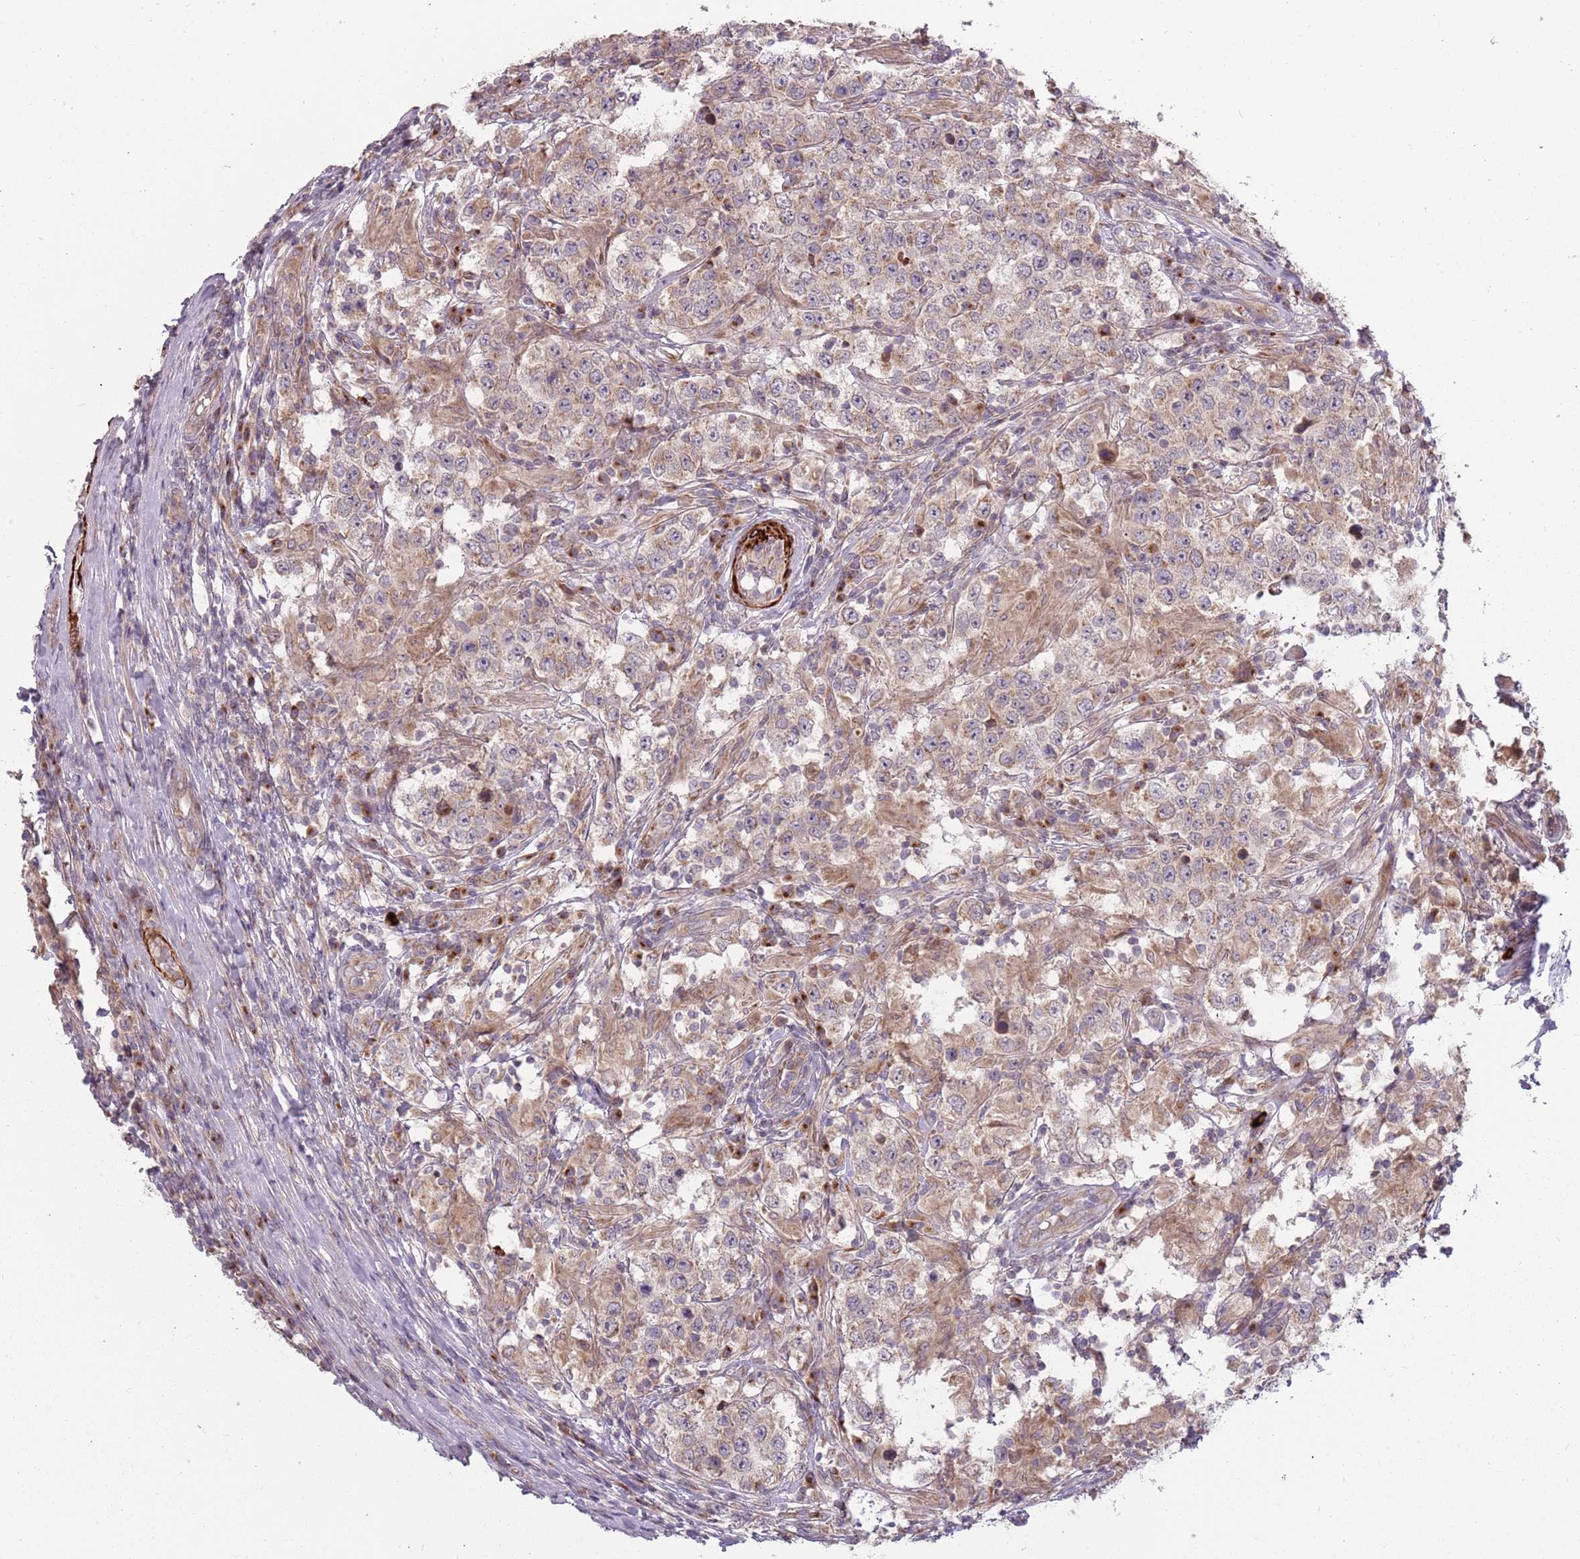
{"staining": {"intensity": "weak", "quantity": "25%-75%", "location": "cytoplasmic/membranous"}, "tissue": "testis cancer", "cell_type": "Tumor cells", "image_type": "cancer", "snomed": [{"axis": "morphology", "description": "Seminoma, NOS"}, {"axis": "morphology", "description": "Carcinoma, Embryonal, NOS"}, {"axis": "topography", "description": "Testis"}], "caption": "Tumor cells show weak cytoplasmic/membranous expression in about 25%-75% of cells in seminoma (testis).", "gene": "PLD6", "patient": {"sex": "male", "age": 41}}